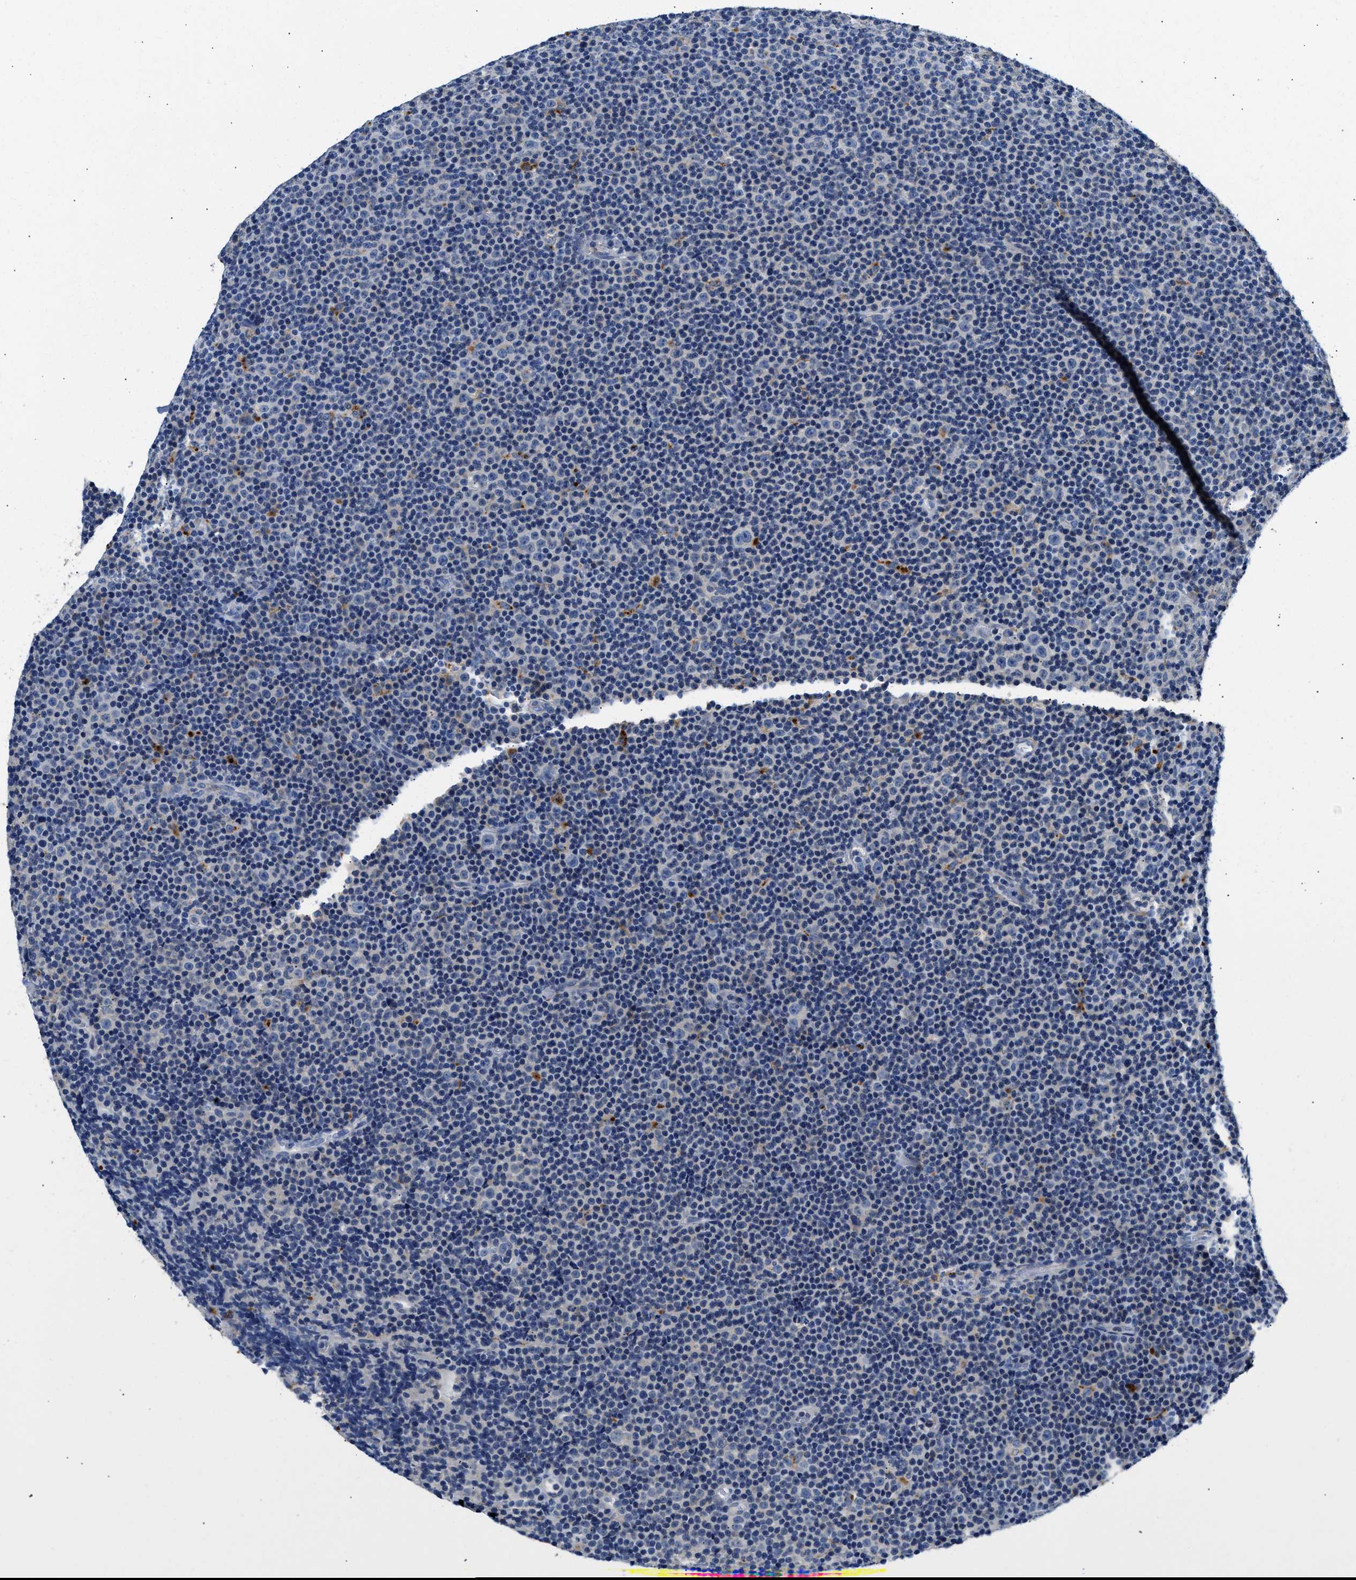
{"staining": {"intensity": "negative", "quantity": "none", "location": "none"}, "tissue": "lymphoma", "cell_type": "Tumor cells", "image_type": "cancer", "snomed": [{"axis": "morphology", "description": "Malignant lymphoma, non-Hodgkin's type, Low grade"}, {"axis": "topography", "description": "Lymph node"}], "caption": "Human lymphoma stained for a protein using IHC displays no positivity in tumor cells.", "gene": "ACADVL", "patient": {"sex": "female", "age": 67}}